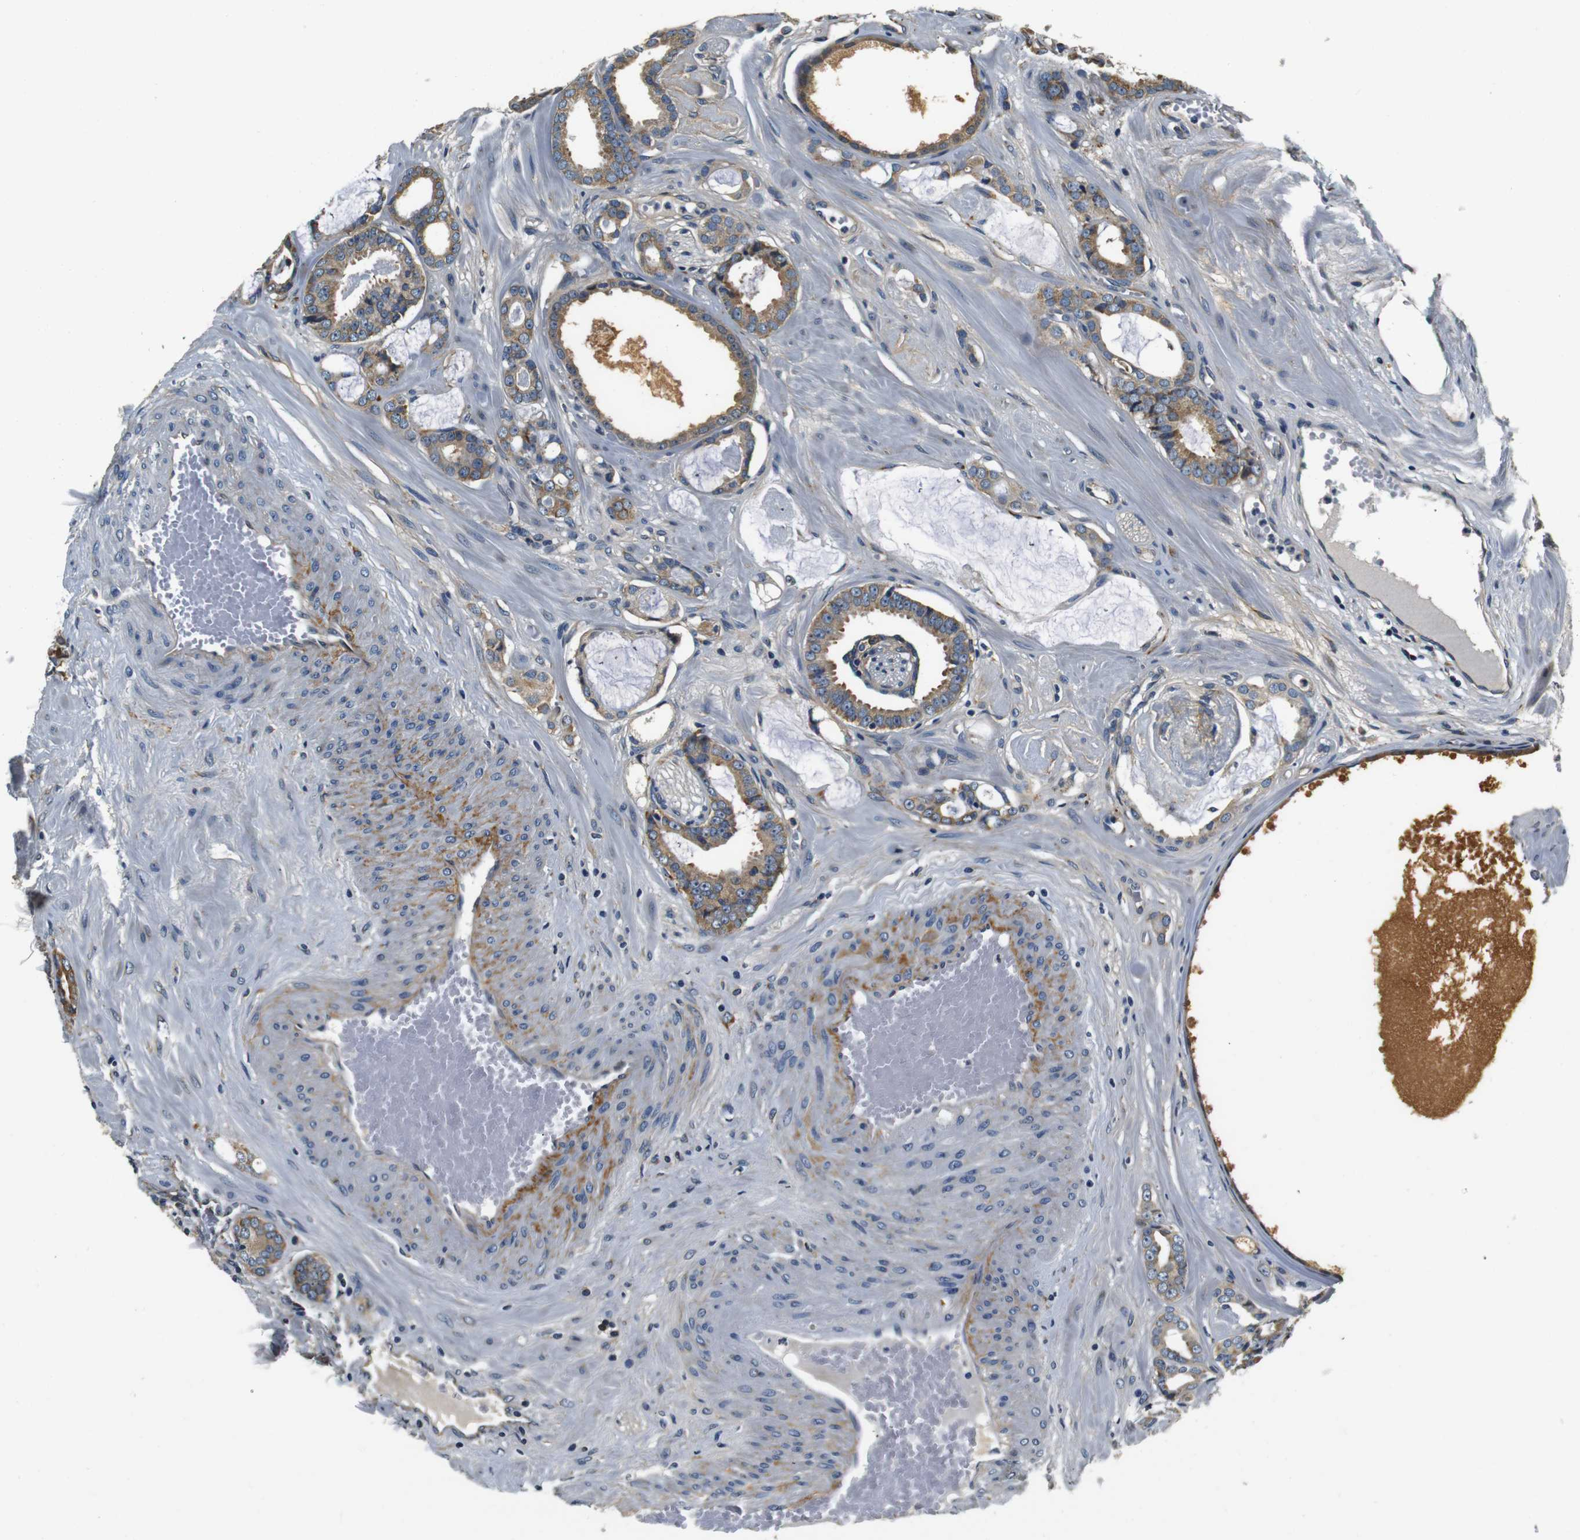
{"staining": {"intensity": "moderate", "quantity": ">75%", "location": "cytoplasmic/membranous"}, "tissue": "prostate cancer", "cell_type": "Tumor cells", "image_type": "cancer", "snomed": [{"axis": "morphology", "description": "Adenocarcinoma, Low grade"}, {"axis": "topography", "description": "Prostate"}], "caption": "Immunohistochemical staining of low-grade adenocarcinoma (prostate) shows moderate cytoplasmic/membranous protein staining in about >75% of tumor cells.", "gene": "COL1A1", "patient": {"sex": "male", "age": 53}}